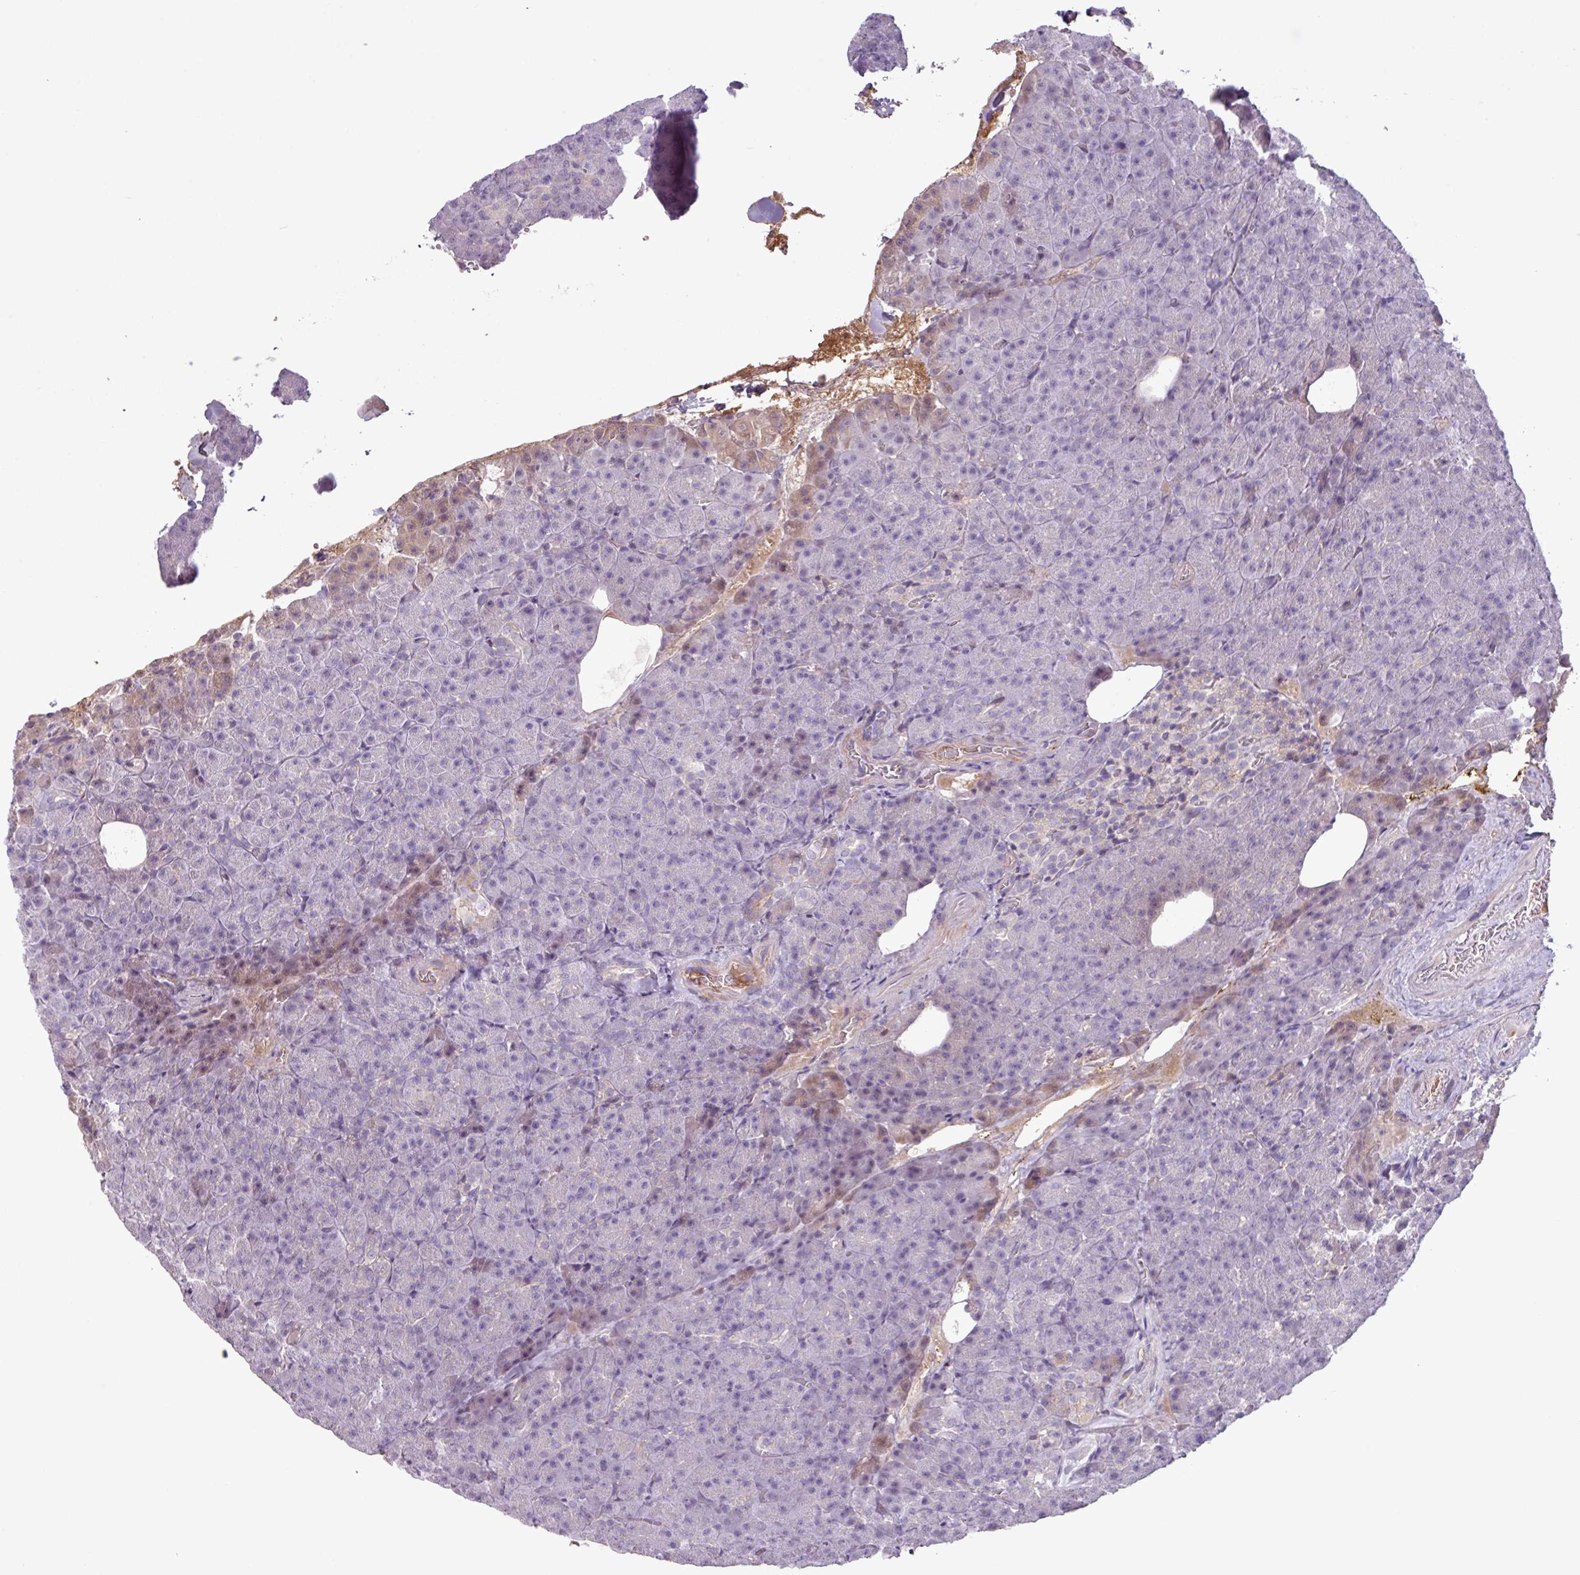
{"staining": {"intensity": "weak", "quantity": "<25%", "location": "cytoplasmic/membranous"}, "tissue": "pancreas", "cell_type": "Exocrine glandular cells", "image_type": "normal", "snomed": [{"axis": "morphology", "description": "Normal tissue, NOS"}, {"axis": "topography", "description": "Pancreas"}], "caption": "Normal pancreas was stained to show a protein in brown. There is no significant staining in exocrine glandular cells. (DAB (3,3'-diaminobenzidine) IHC, high magnification).", "gene": "C4A", "patient": {"sex": "female", "age": 74}}